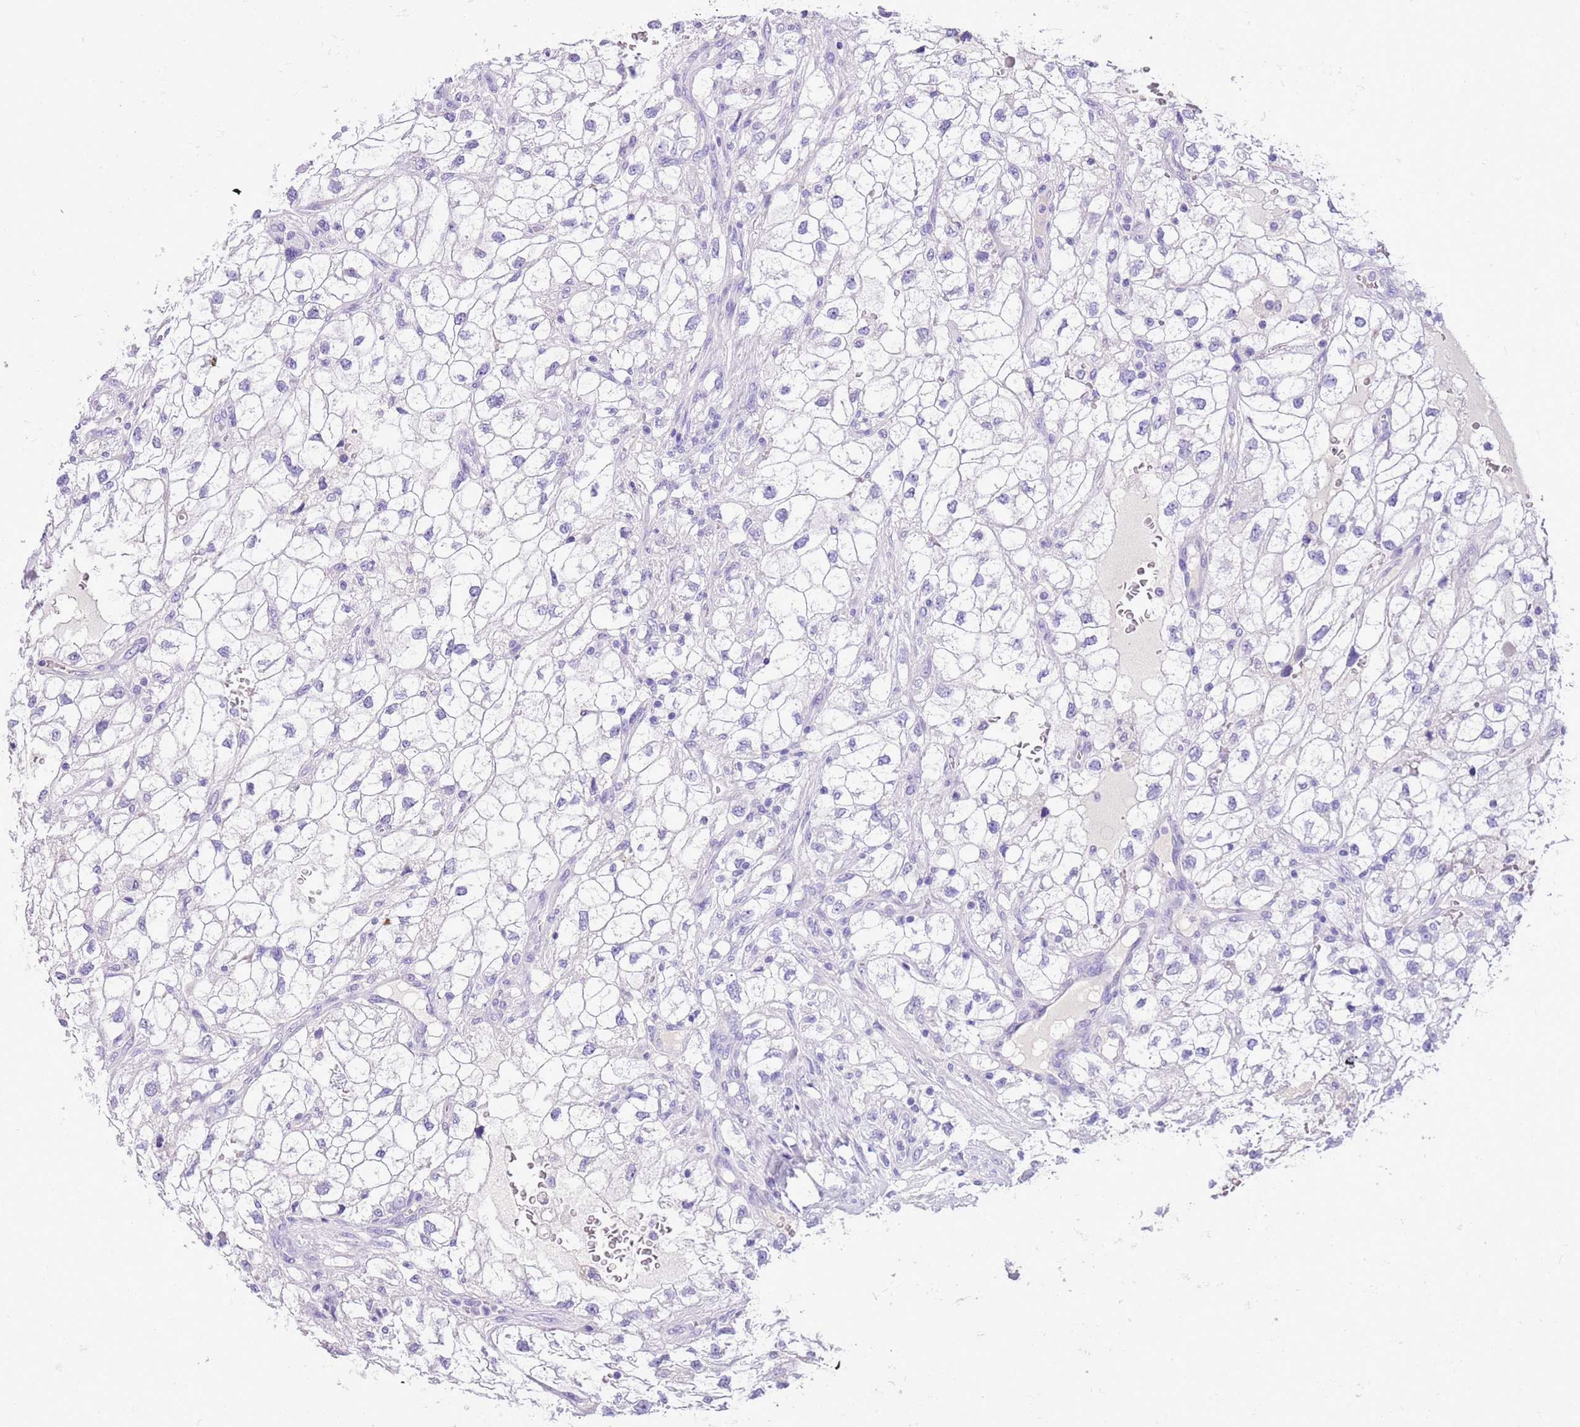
{"staining": {"intensity": "negative", "quantity": "none", "location": "none"}, "tissue": "renal cancer", "cell_type": "Tumor cells", "image_type": "cancer", "snomed": [{"axis": "morphology", "description": "Adenocarcinoma, NOS"}, {"axis": "topography", "description": "Kidney"}], "caption": "The photomicrograph shows no significant staining in tumor cells of renal cancer (adenocarcinoma). Nuclei are stained in blue.", "gene": "TBC1D10B", "patient": {"sex": "male", "age": 59}}